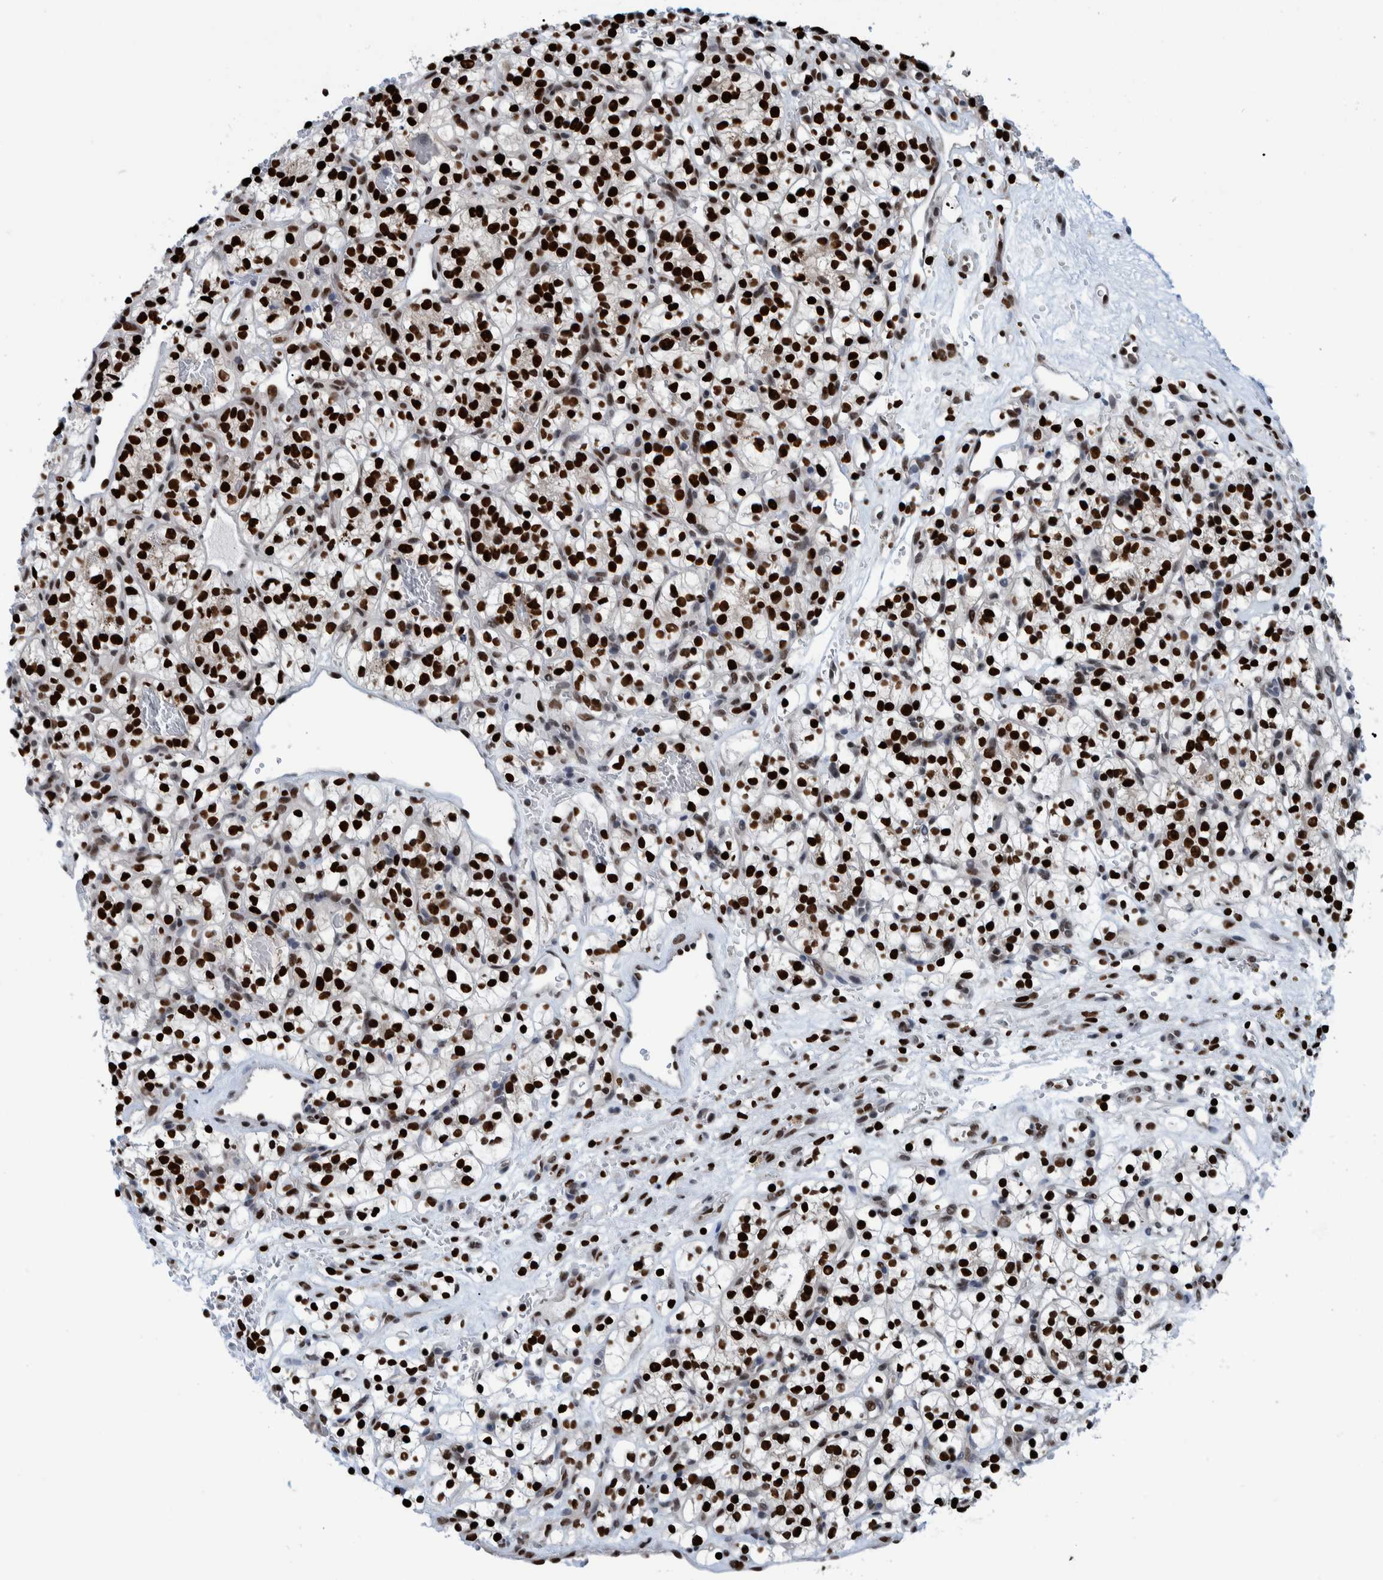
{"staining": {"intensity": "strong", "quantity": ">75%", "location": "nuclear"}, "tissue": "renal cancer", "cell_type": "Tumor cells", "image_type": "cancer", "snomed": [{"axis": "morphology", "description": "Adenocarcinoma, NOS"}, {"axis": "topography", "description": "Kidney"}], "caption": "There is high levels of strong nuclear positivity in tumor cells of renal cancer, as demonstrated by immunohistochemical staining (brown color).", "gene": "HEATR9", "patient": {"sex": "female", "age": 57}}